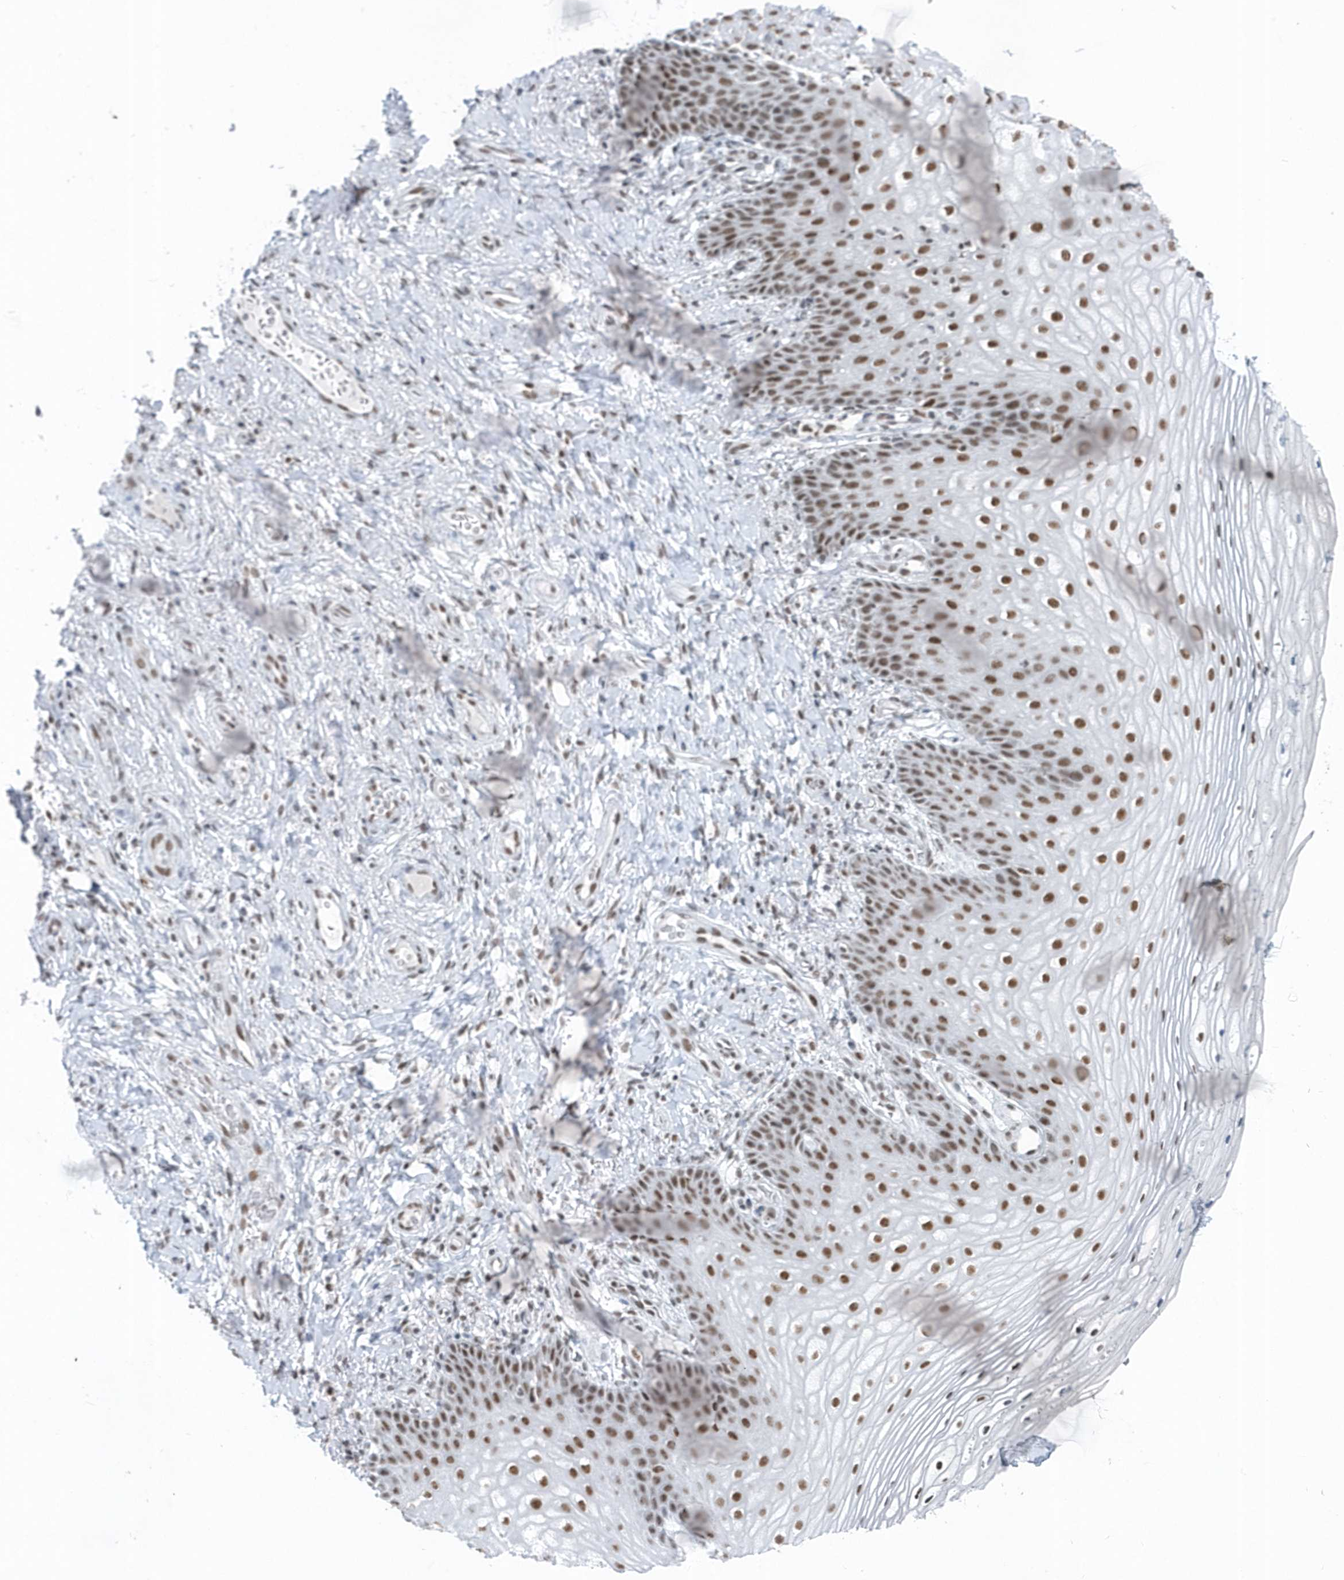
{"staining": {"intensity": "moderate", "quantity": ">75%", "location": "nuclear"}, "tissue": "vagina", "cell_type": "Squamous epithelial cells", "image_type": "normal", "snomed": [{"axis": "morphology", "description": "Normal tissue, NOS"}, {"axis": "topography", "description": "Vagina"}], "caption": "Approximately >75% of squamous epithelial cells in normal vagina display moderate nuclear protein positivity as visualized by brown immunohistochemical staining.", "gene": "FIP1L1", "patient": {"sex": "female", "age": 60}}